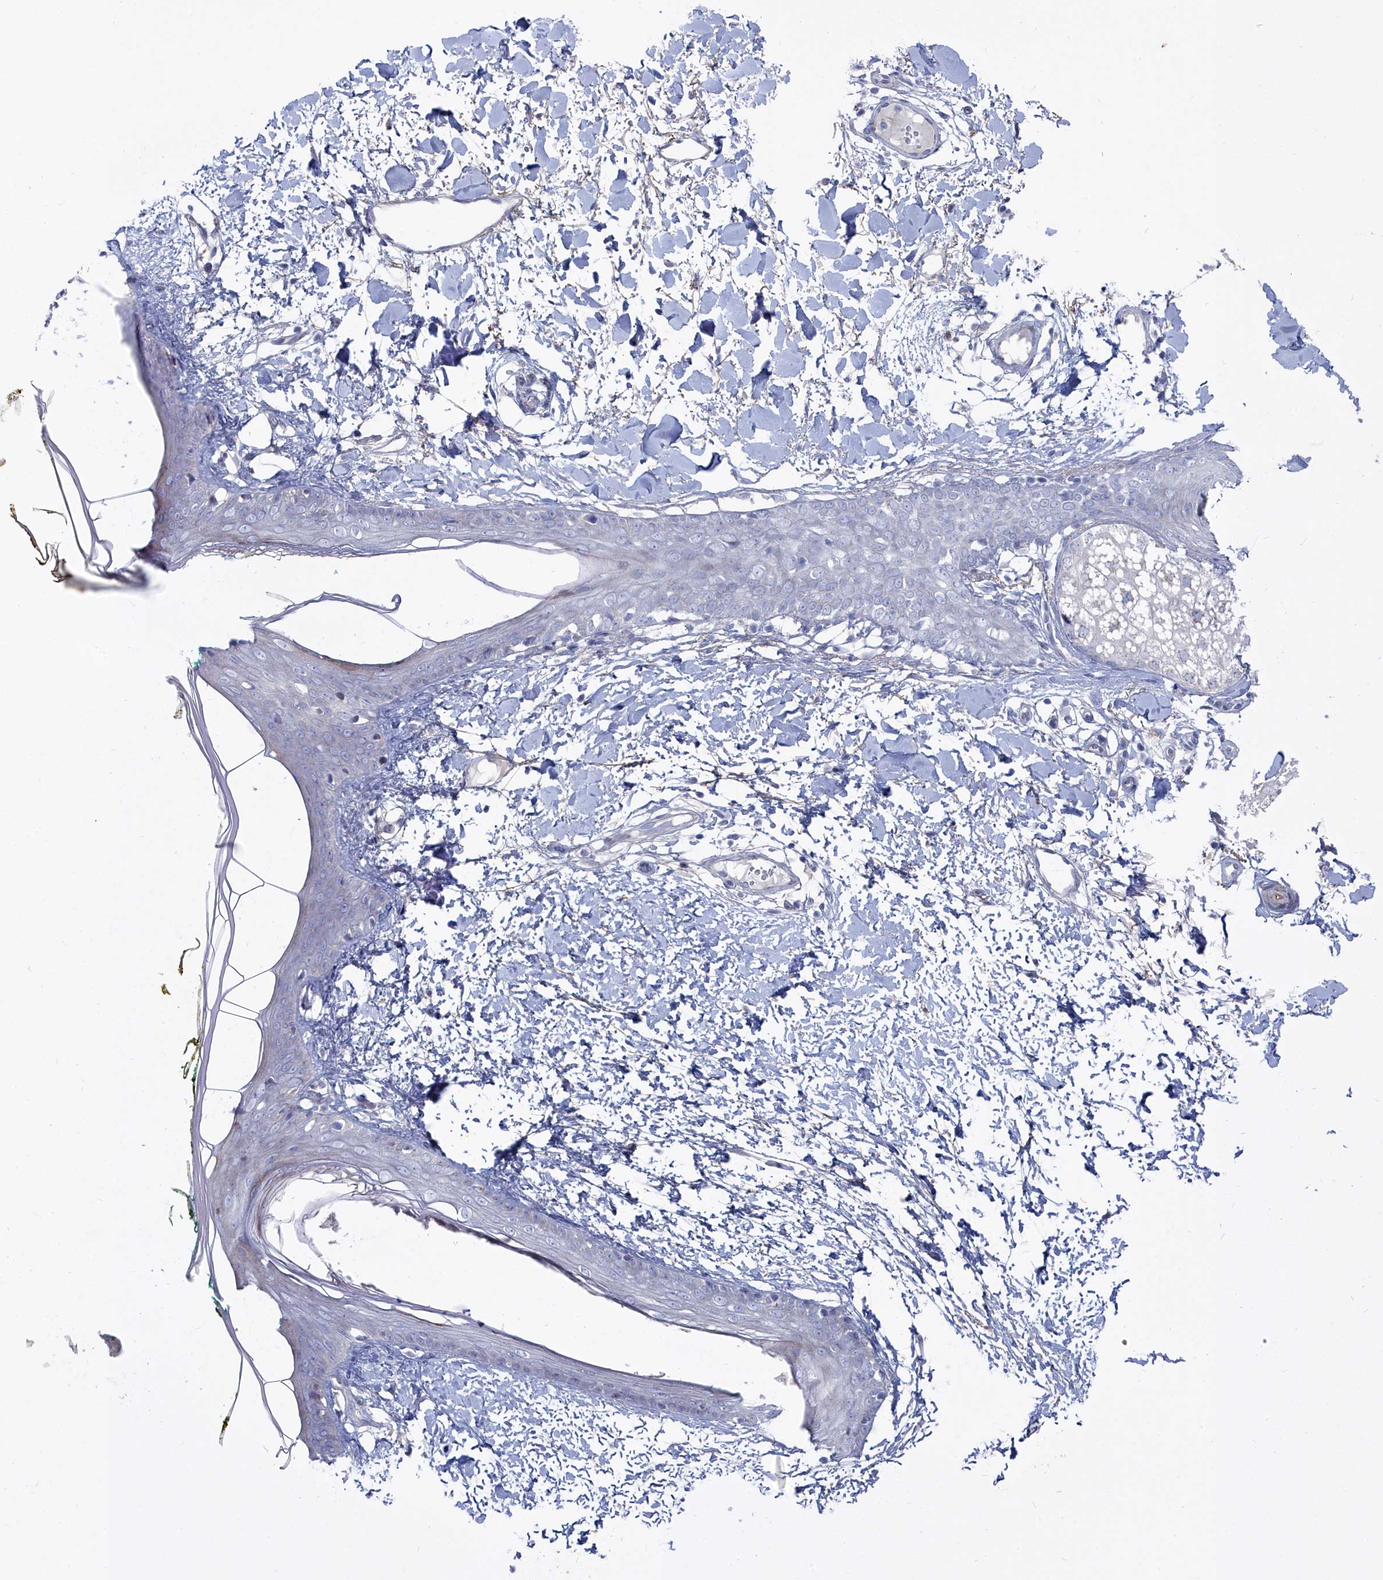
{"staining": {"intensity": "negative", "quantity": "none", "location": "none"}, "tissue": "skin", "cell_type": "Fibroblasts", "image_type": "normal", "snomed": [{"axis": "morphology", "description": "Normal tissue, NOS"}, {"axis": "topography", "description": "Skin"}], "caption": "The immunohistochemistry (IHC) image has no significant positivity in fibroblasts of skin.", "gene": "SHISAL2A", "patient": {"sex": "female", "age": 34}}